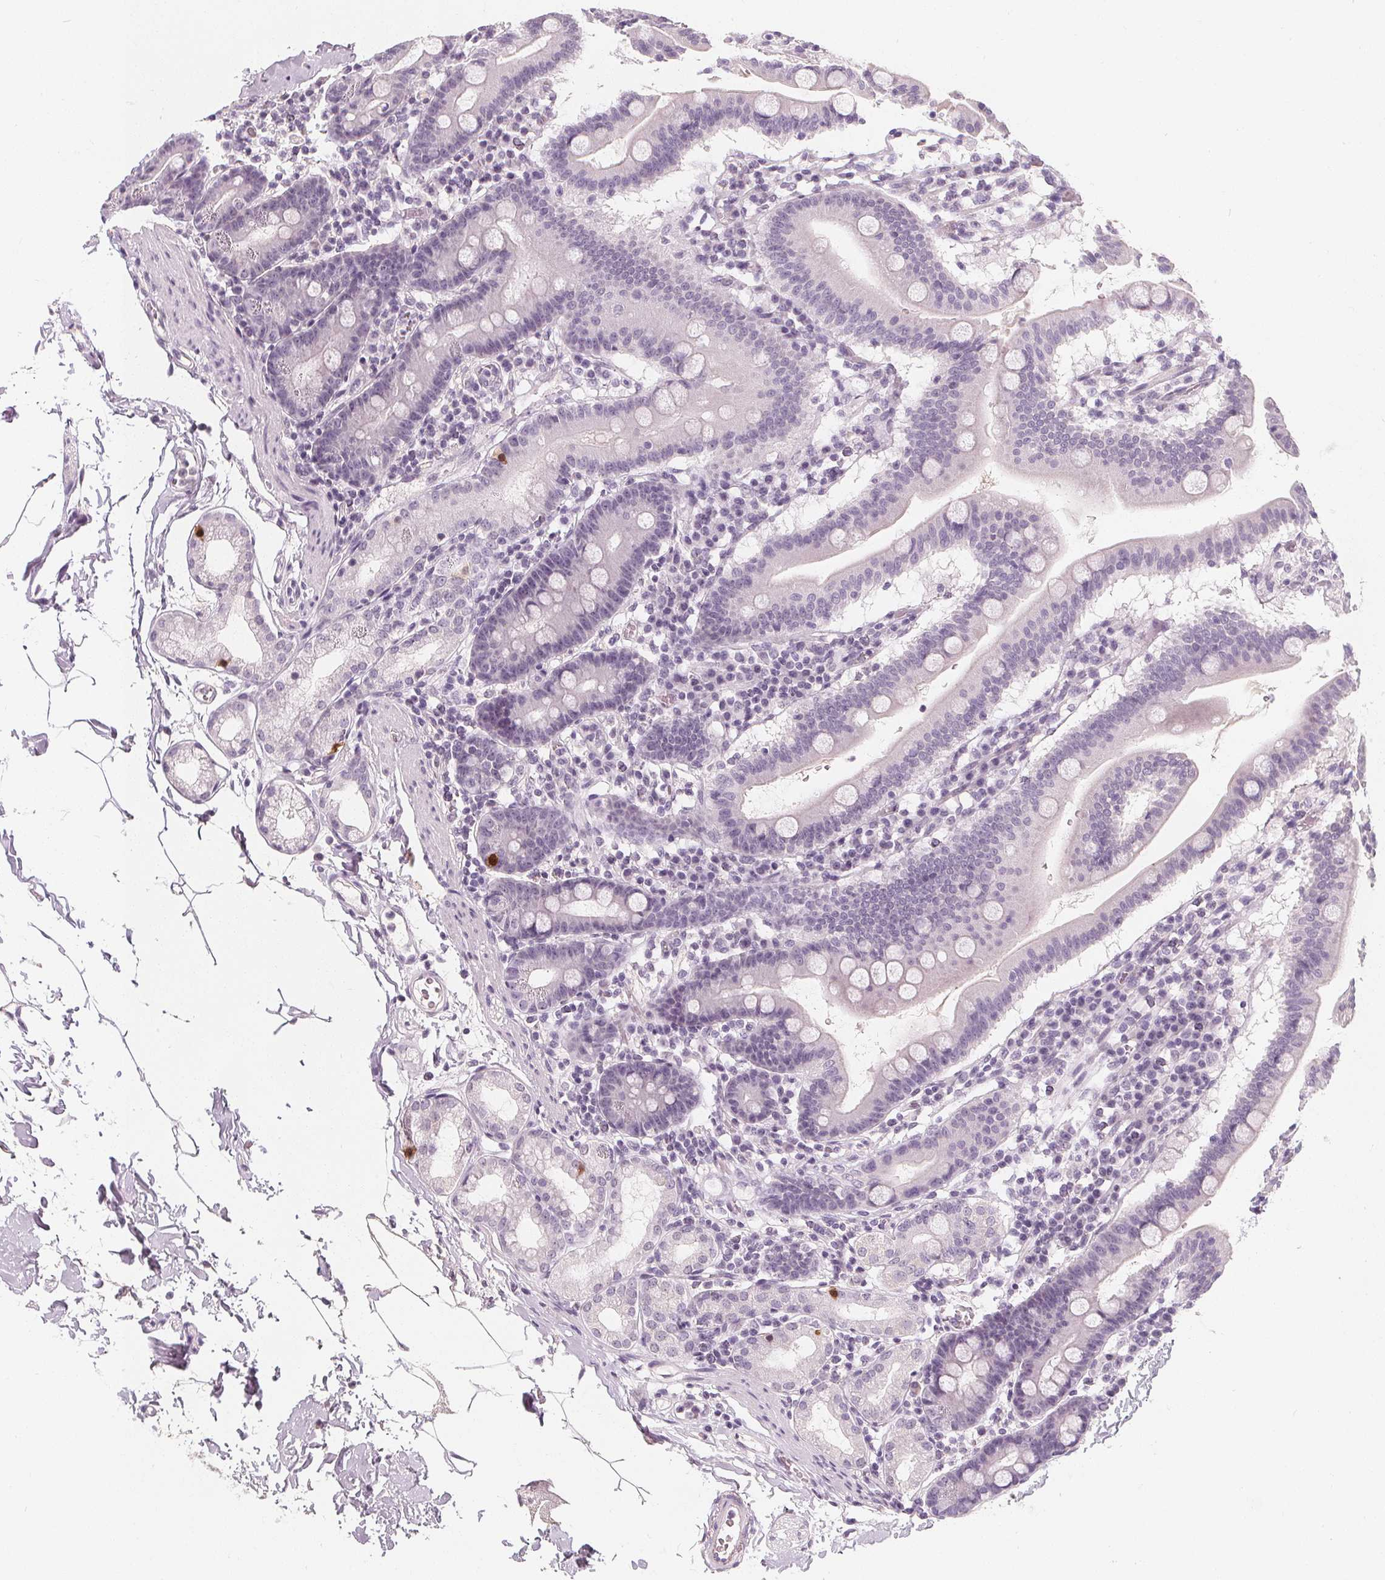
{"staining": {"intensity": "moderate", "quantity": "<25%", "location": "nuclear"}, "tissue": "duodenum", "cell_type": "Glandular cells", "image_type": "normal", "snomed": [{"axis": "morphology", "description": "Normal tissue, NOS"}, {"axis": "topography", "description": "Pancreas"}, {"axis": "topography", "description": "Duodenum"}], "caption": "Brown immunohistochemical staining in benign human duodenum exhibits moderate nuclear expression in approximately <25% of glandular cells.", "gene": "DBX2", "patient": {"sex": "male", "age": 59}}